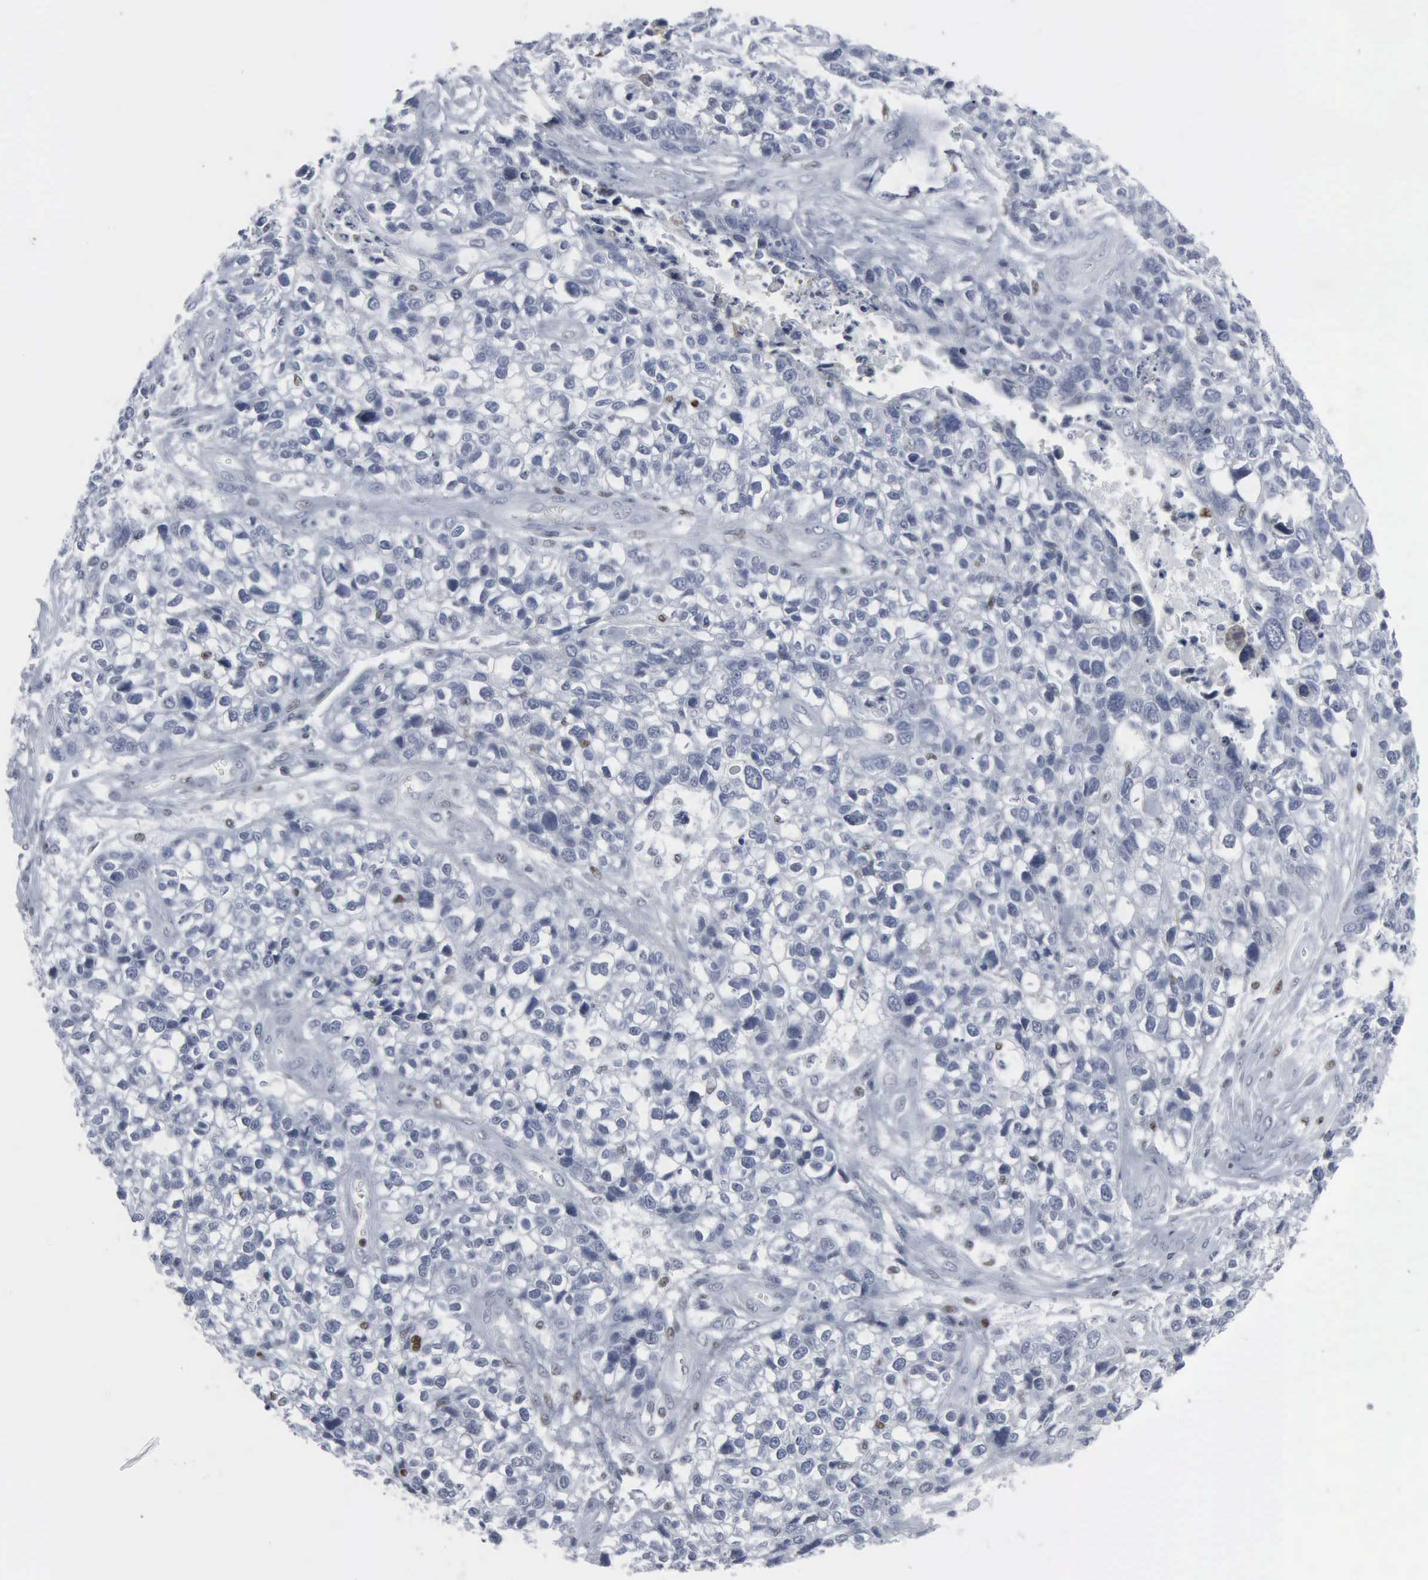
{"staining": {"intensity": "negative", "quantity": "none", "location": "none"}, "tissue": "lung cancer", "cell_type": "Tumor cells", "image_type": "cancer", "snomed": [{"axis": "morphology", "description": "Squamous cell carcinoma, NOS"}, {"axis": "topography", "description": "Lymph node"}, {"axis": "topography", "description": "Lung"}], "caption": "Tumor cells show no significant expression in lung squamous cell carcinoma.", "gene": "CCND3", "patient": {"sex": "male", "age": 74}}